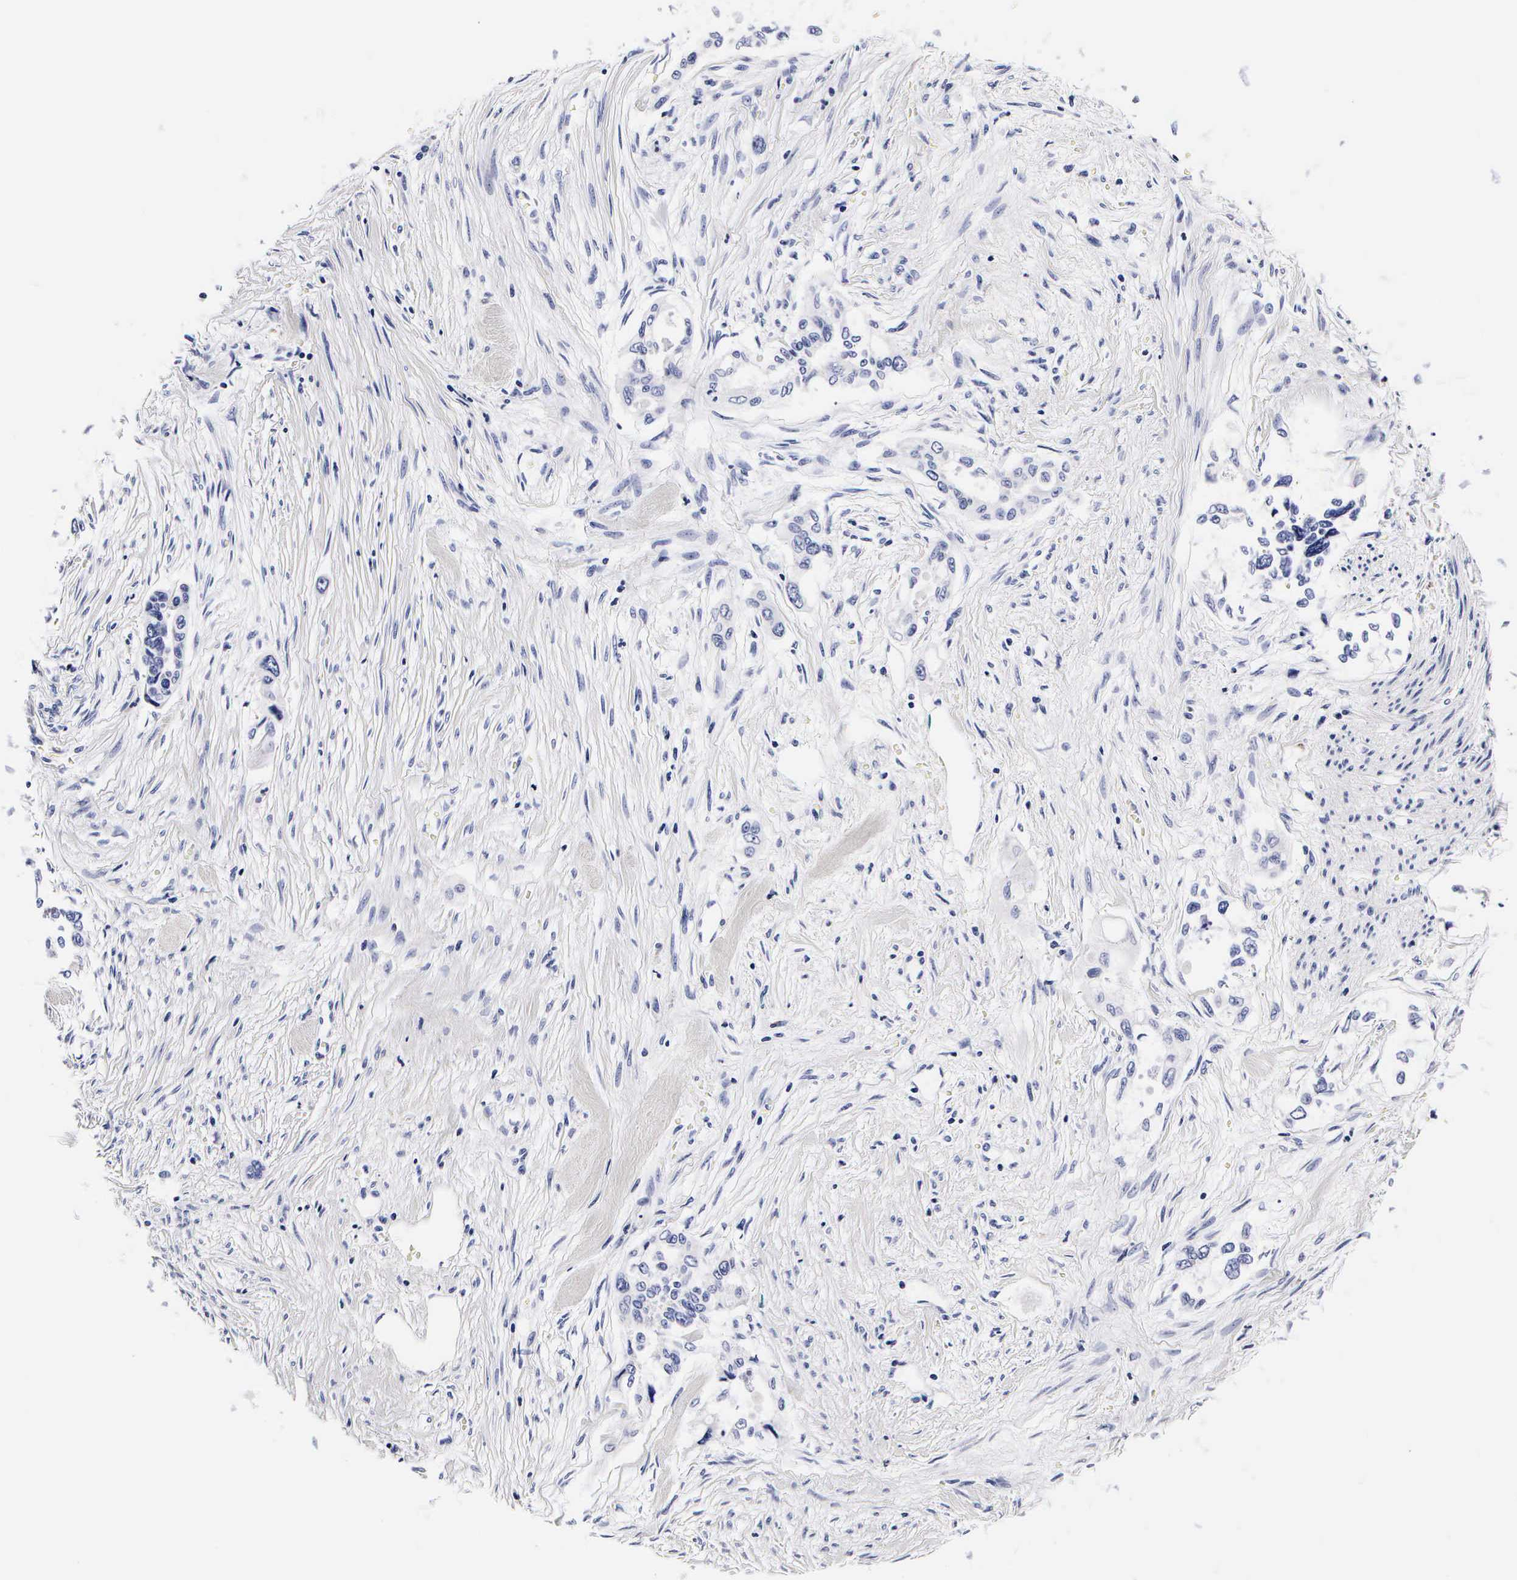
{"staining": {"intensity": "negative", "quantity": "none", "location": "none"}, "tissue": "pancreatic cancer", "cell_type": "Tumor cells", "image_type": "cancer", "snomed": [{"axis": "morphology", "description": "Adenocarcinoma, NOS"}, {"axis": "topography", "description": "Pancreas"}], "caption": "There is no significant positivity in tumor cells of pancreatic cancer.", "gene": "RNASE6", "patient": {"sex": "male", "age": 77}}